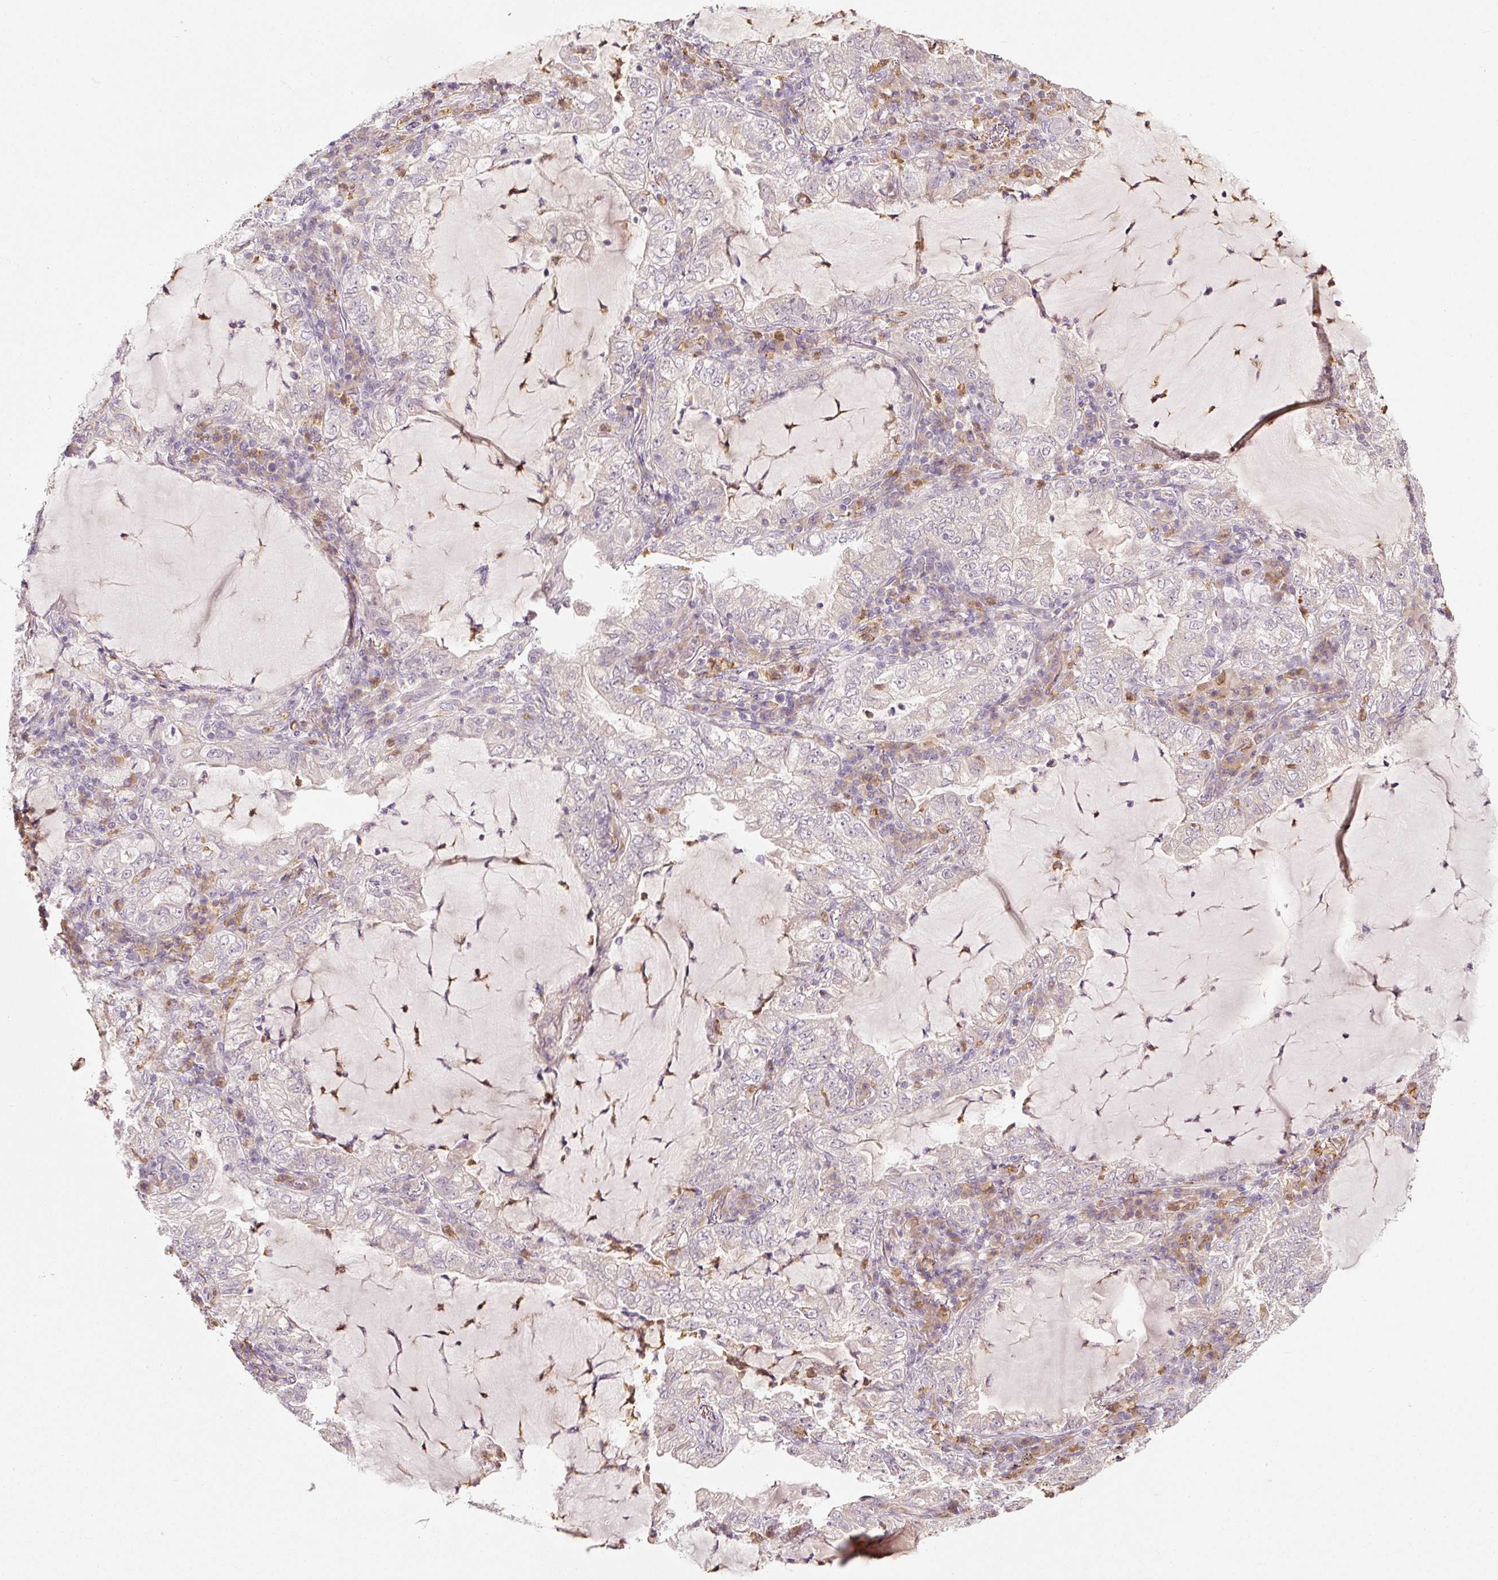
{"staining": {"intensity": "negative", "quantity": "none", "location": "none"}, "tissue": "lung cancer", "cell_type": "Tumor cells", "image_type": "cancer", "snomed": [{"axis": "morphology", "description": "Adenocarcinoma, NOS"}, {"axis": "topography", "description": "Lung"}], "caption": "Immunohistochemistry micrograph of neoplastic tissue: lung adenocarcinoma stained with DAB shows no significant protein positivity in tumor cells.", "gene": "CTTNBP2", "patient": {"sex": "female", "age": 73}}